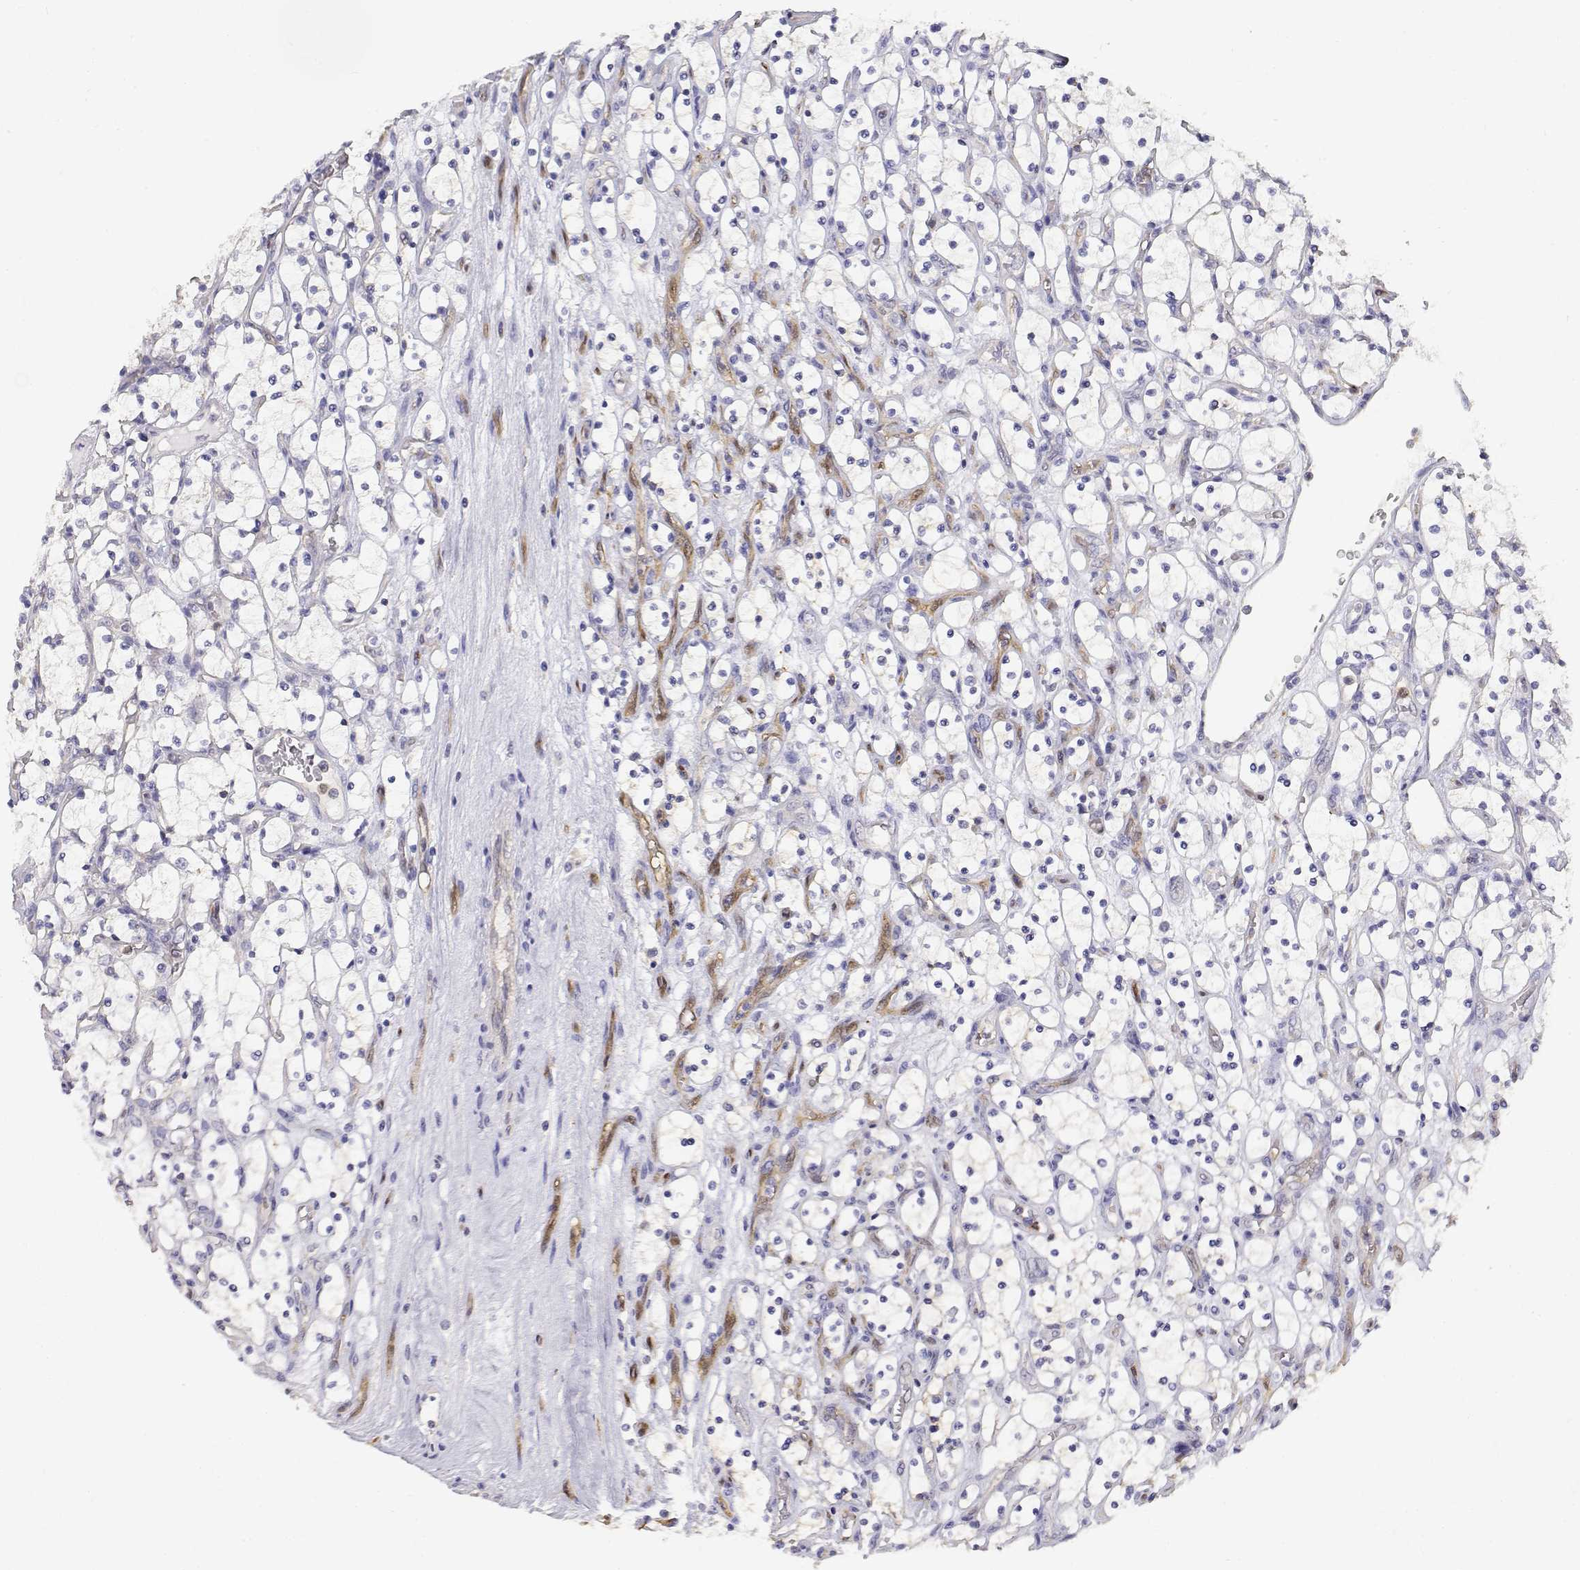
{"staining": {"intensity": "negative", "quantity": "none", "location": "none"}, "tissue": "renal cancer", "cell_type": "Tumor cells", "image_type": "cancer", "snomed": [{"axis": "morphology", "description": "Adenocarcinoma, NOS"}, {"axis": "topography", "description": "Kidney"}], "caption": "The image displays no staining of tumor cells in renal cancer (adenocarcinoma).", "gene": "ADA", "patient": {"sex": "female", "age": 69}}